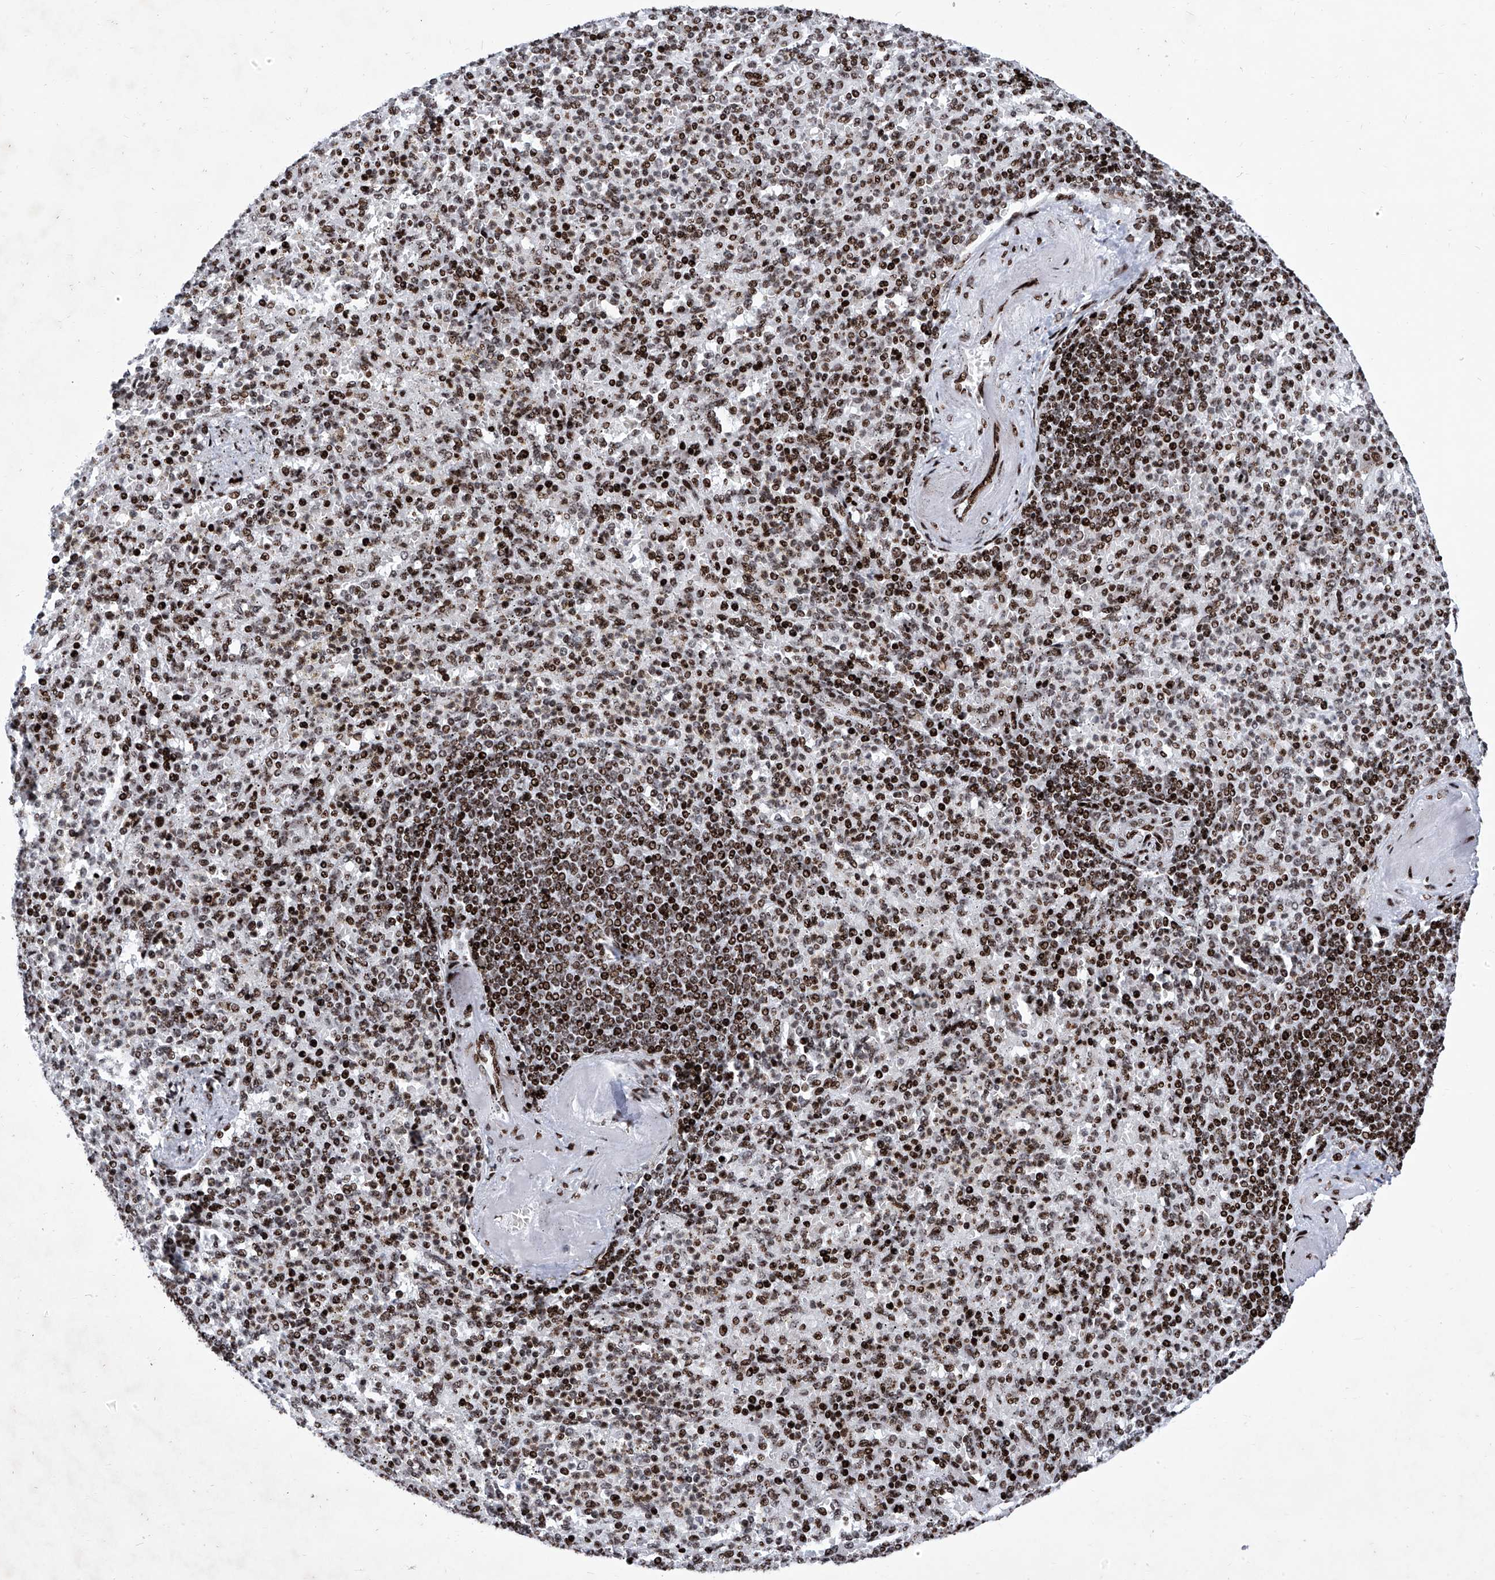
{"staining": {"intensity": "strong", "quantity": "25%-75%", "location": "nuclear"}, "tissue": "spleen", "cell_type": "Cells in red pulp", "image_type": "normal", "snomed": [{"axis": "morphology", "description": "Normal tissue, NOS"}, {"axis": "topography", "description": "Spleen"}], "caption": "Cells in red pulp show strong nuclear staining in approximately 25%-75% of cells in normal spleen. The staining was performed using DAB (3,3'-diaminobenzidine) to visualize the protein expression in brown, while the nuclei were stained in blue with hematoxylin (Magnification: 20x).", "gene": "HEY2", "patient": {"sex": "female", "age": 74}}